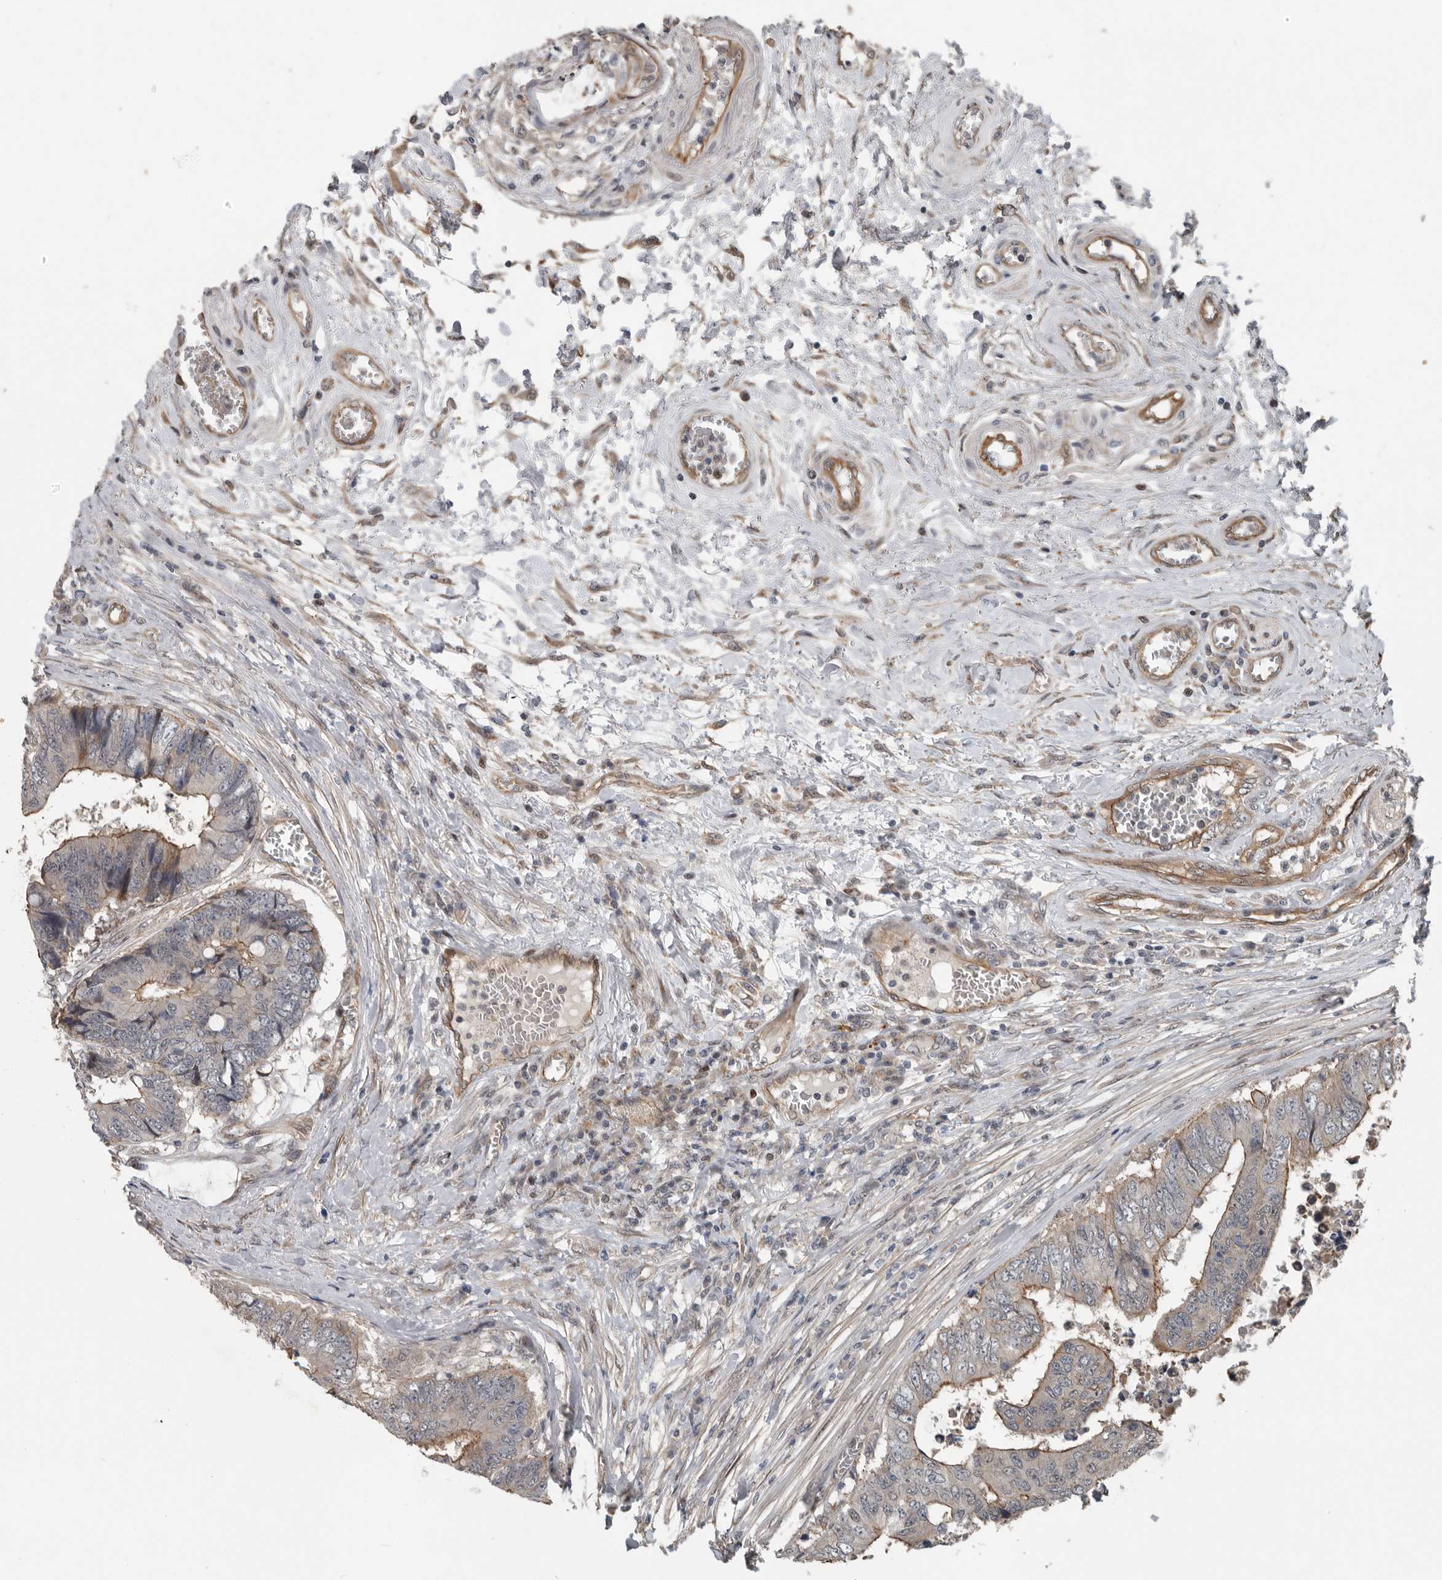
{"staining": {"intensity": "moderate", "quantity": "<25%", "location": "cytoplasmic/membranous"}, "tissue": "colorectal cancer", "cell_type": "Tumor cells", "image_type": "cancer", "snomed": [{"axis": "morphology", "description": "Adenocarcinoma, NOS"}, {"axis": "topography", "description": "Rectum"}], "caption": "Protein staining shows moderate cytoplasmic/membranous expression in about <25% of tumor cells in colorectal adenocarcinoma.", "gene": "YOD1", "patient": {"sex": "male", "age": 84}}